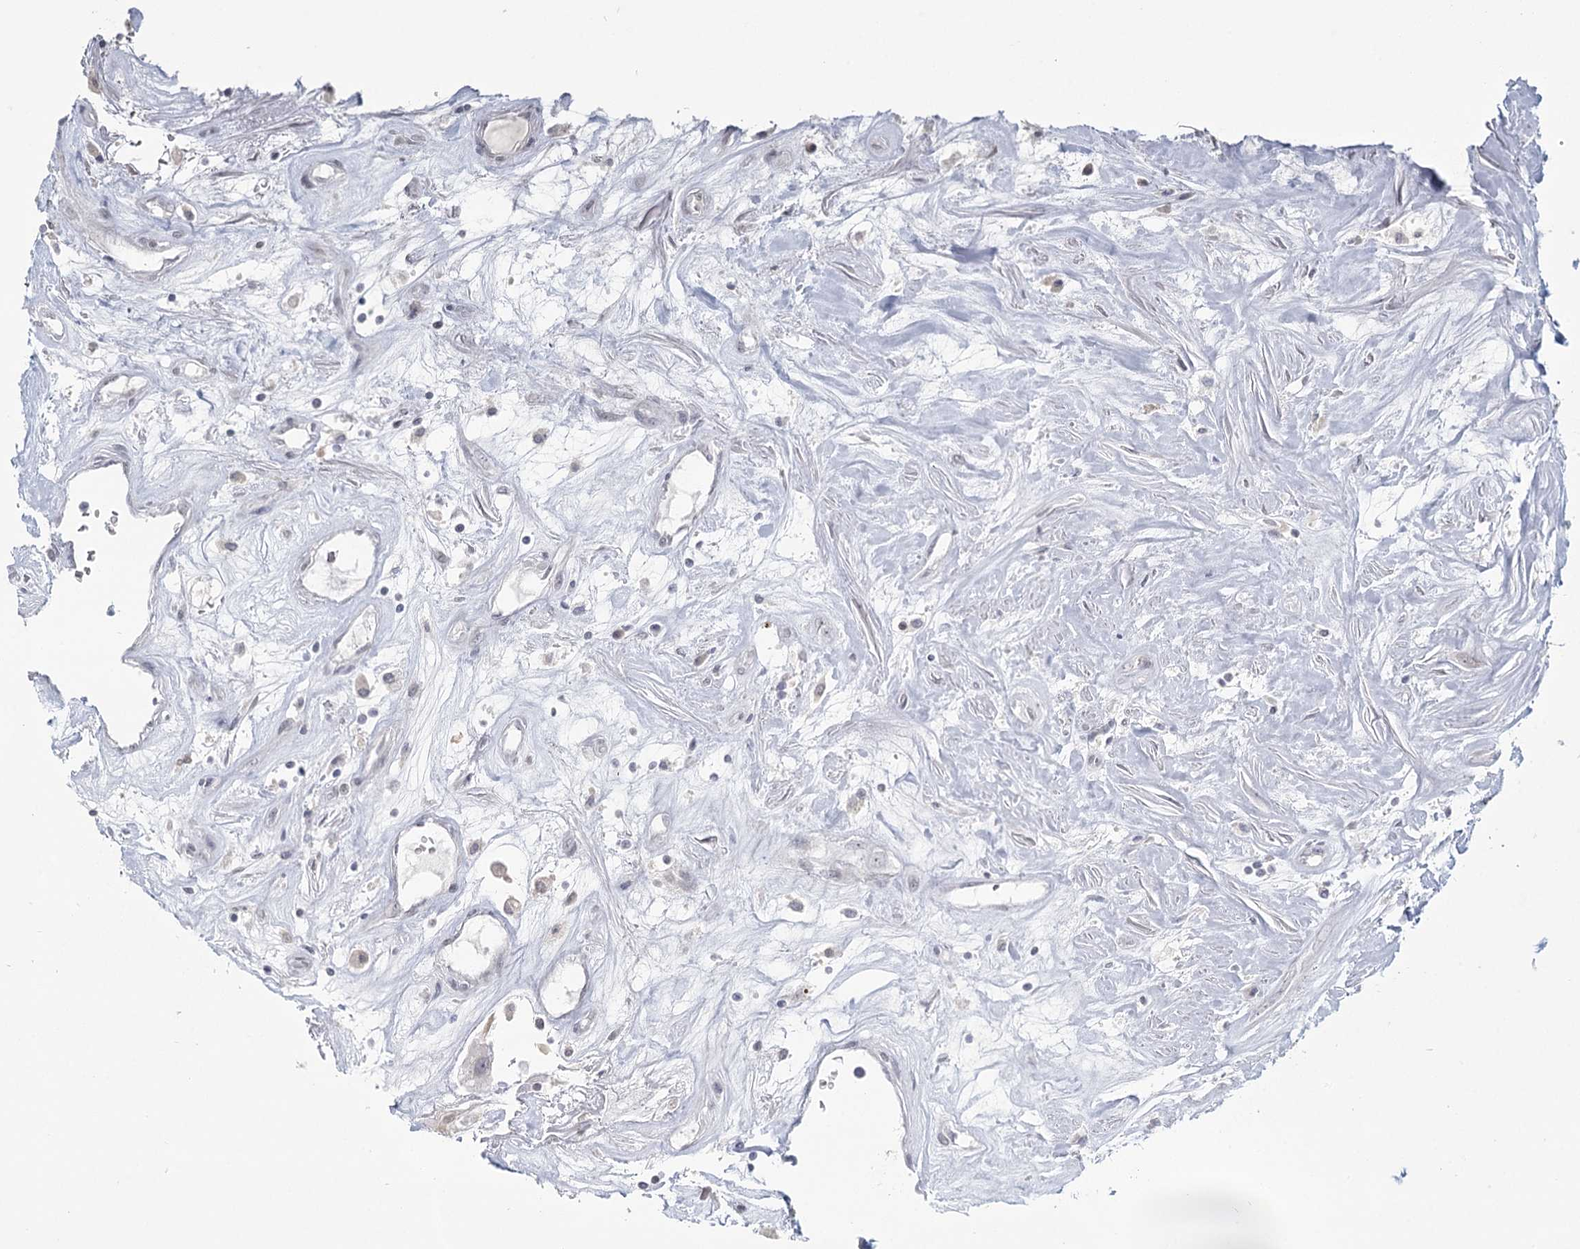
{"staining": {"intensity": "negative", "quantity": "none", "location": "none"}, "tissue": "renal cancer", "cell_type": "Tumor cells", "image_type": "cancer", "snomed": [{"axis": "morphology", "description": "Adenocarcinoma, NOS"}, {"axis": "topography", "description": "Kidney"}], "caption": "Tumor cells show no significant protein positivity in renal adenocarcinoma.", "gene": "TMEM70", "patient": {"sex": "female", "age": 52}}